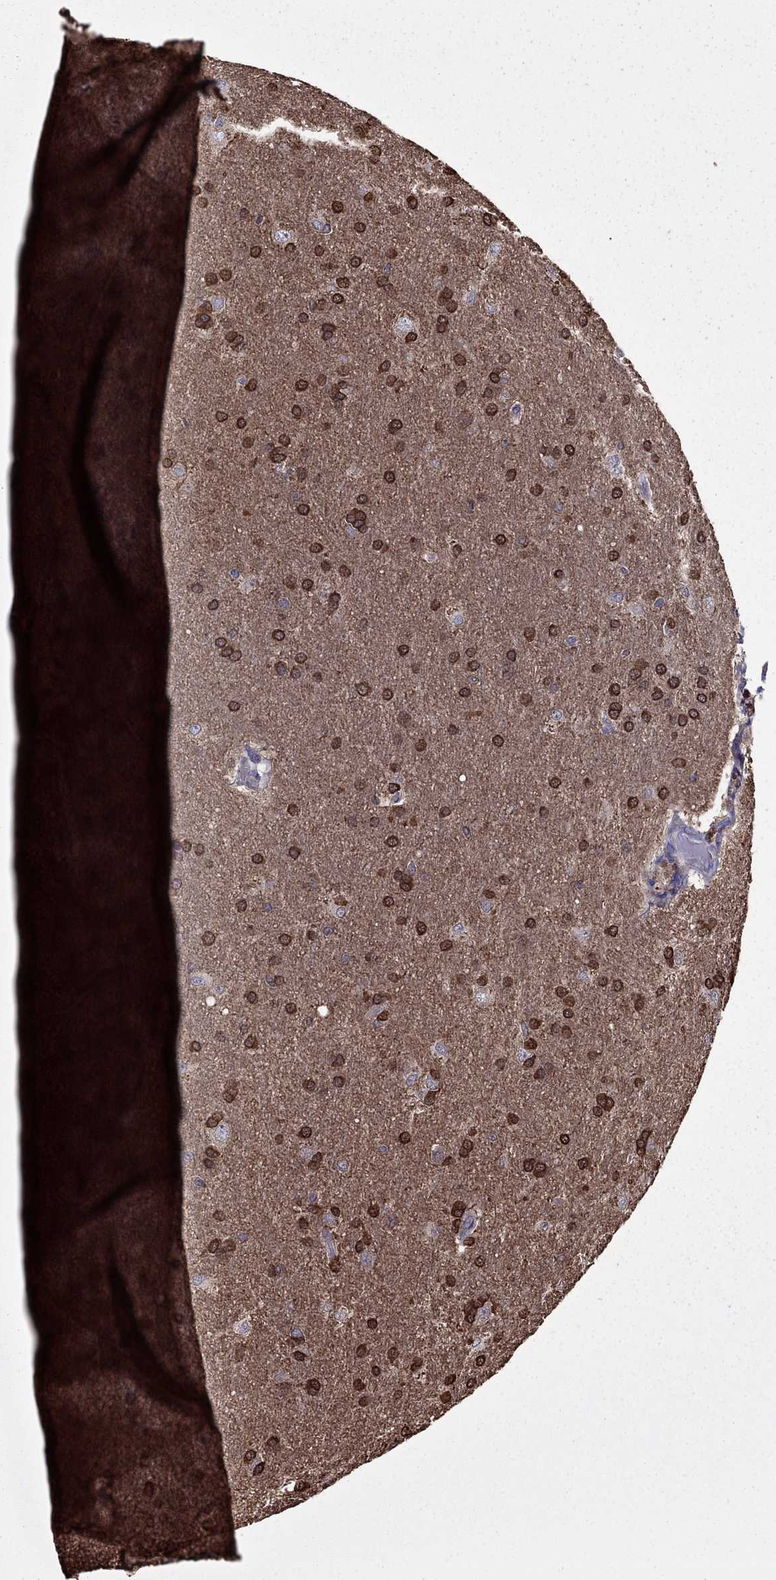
{"staining": {"intensity": "strong", "quantity": "25%-75%", "location": "cytoplasmic/membranous"}, "tissue": "glioma", "cell_type": "Tumor cells", "image_type": "cancer", "snomed": [{"axis": "morphology", "description": "Glioma, malignant, Low grade"}, {"axis": "topography", "description": "Brain"}], "caption": "Strong cytoplasmic/membranous expression for a protein is appreciated in about 25%-75% of tumor cells of low-grade glioma (malignant) using immunohistochemistry (IHC).", "gene": "ITGB1", "patient": {"sex": "female", "age": 32}}